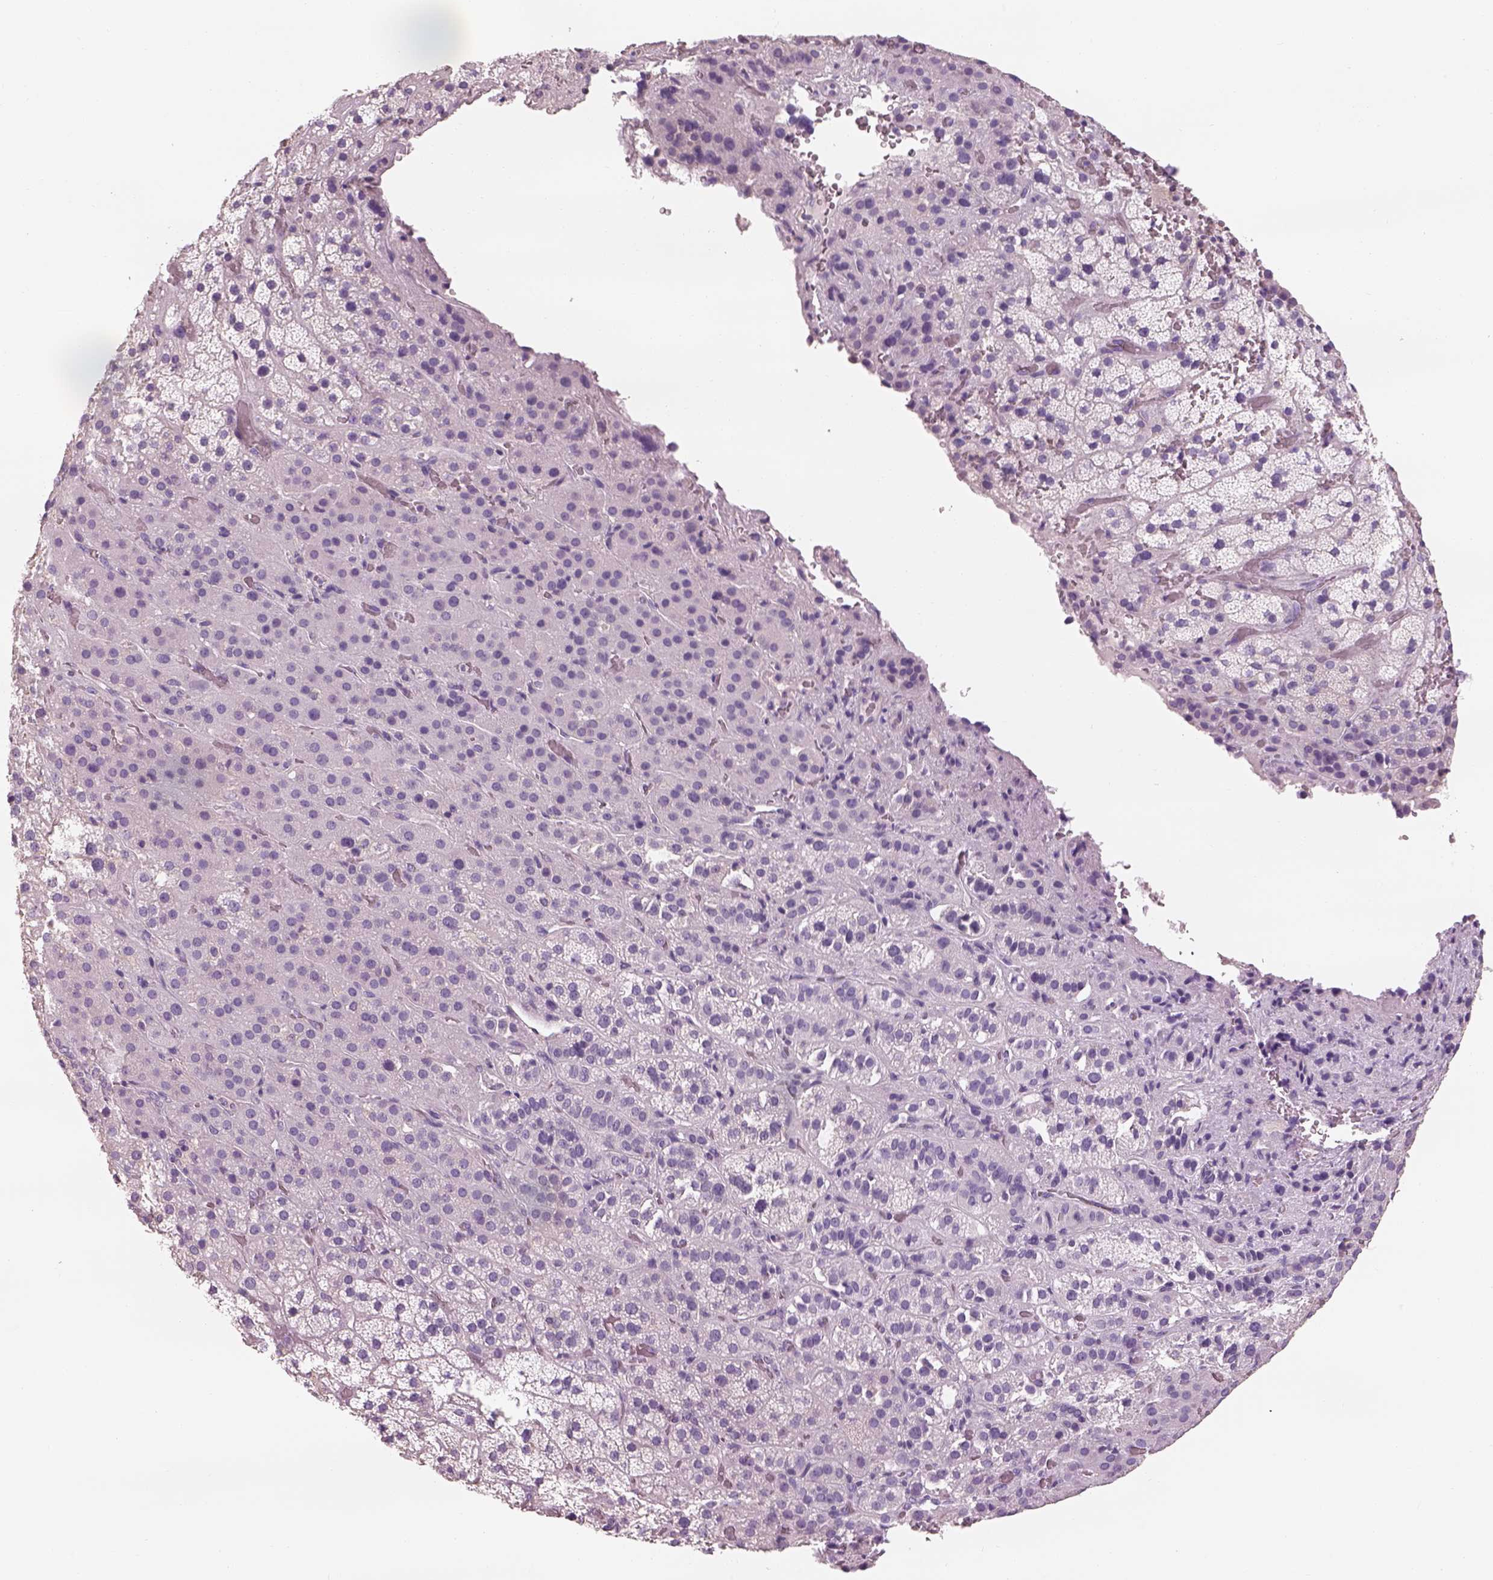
{"staining": {"intensity": "negative", "quantity": "none", "location": "none"}, "tissue": "adrenal gland", "cell_type": "Glandular cells", "image_type": "normal", "snomed": [{"axis": "morphology", "description": "Normal tissue, NOS"}, {"axis": "topography", "description": "Adrenal gland"}], "caption": "Glandular cells are negative for brown protein staining in unremarkable adrenal gland. (Stains: DAB immunohistochemistry (IHC) with hematoxylin counter stain, Microscopy: brightfield microscopy at high magnification).", "gene": "OTUD6A", "patient": {"sex": "male", "age": 57}}